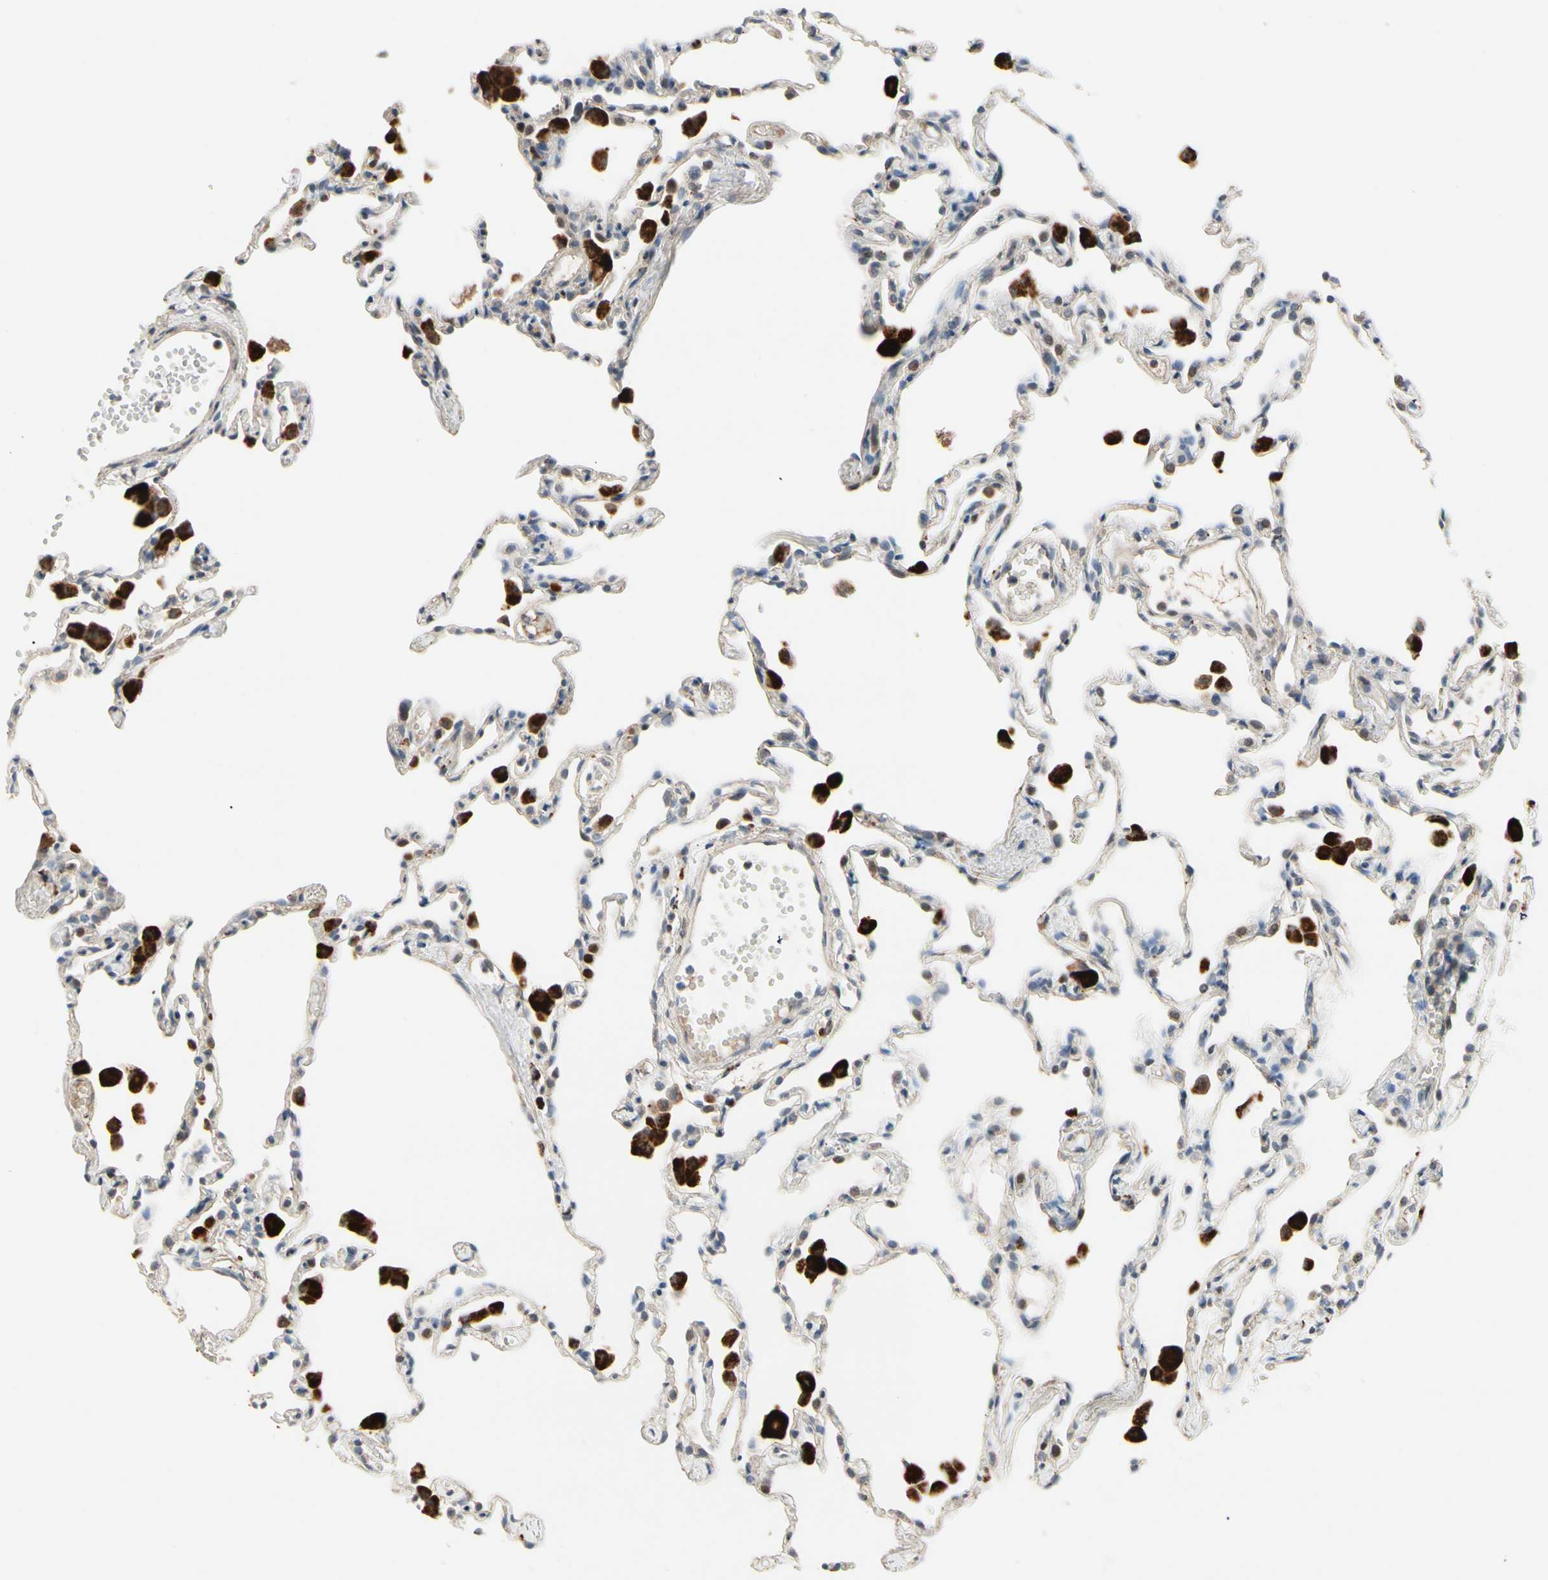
{"staining": {"intensity": "negative", "quantity": "none", "location": "none"}, "tissue": "lung", "cell_type": "Alveolar cells", "image_type": "normal", "snomed": [{"axis": "morphology", "description": "Normal tissue, NOS"}, {"axis": "topography", "description": "Lung"}], "caption": "The IHC image has no significant expression in alveolar cells of lung. (DAB (3,3'-diaminobenzidine) IHC with hematoxylin counter stain).", "gene": "ZKSCAN3", "patient": {"sex": "female", "age": 49}}